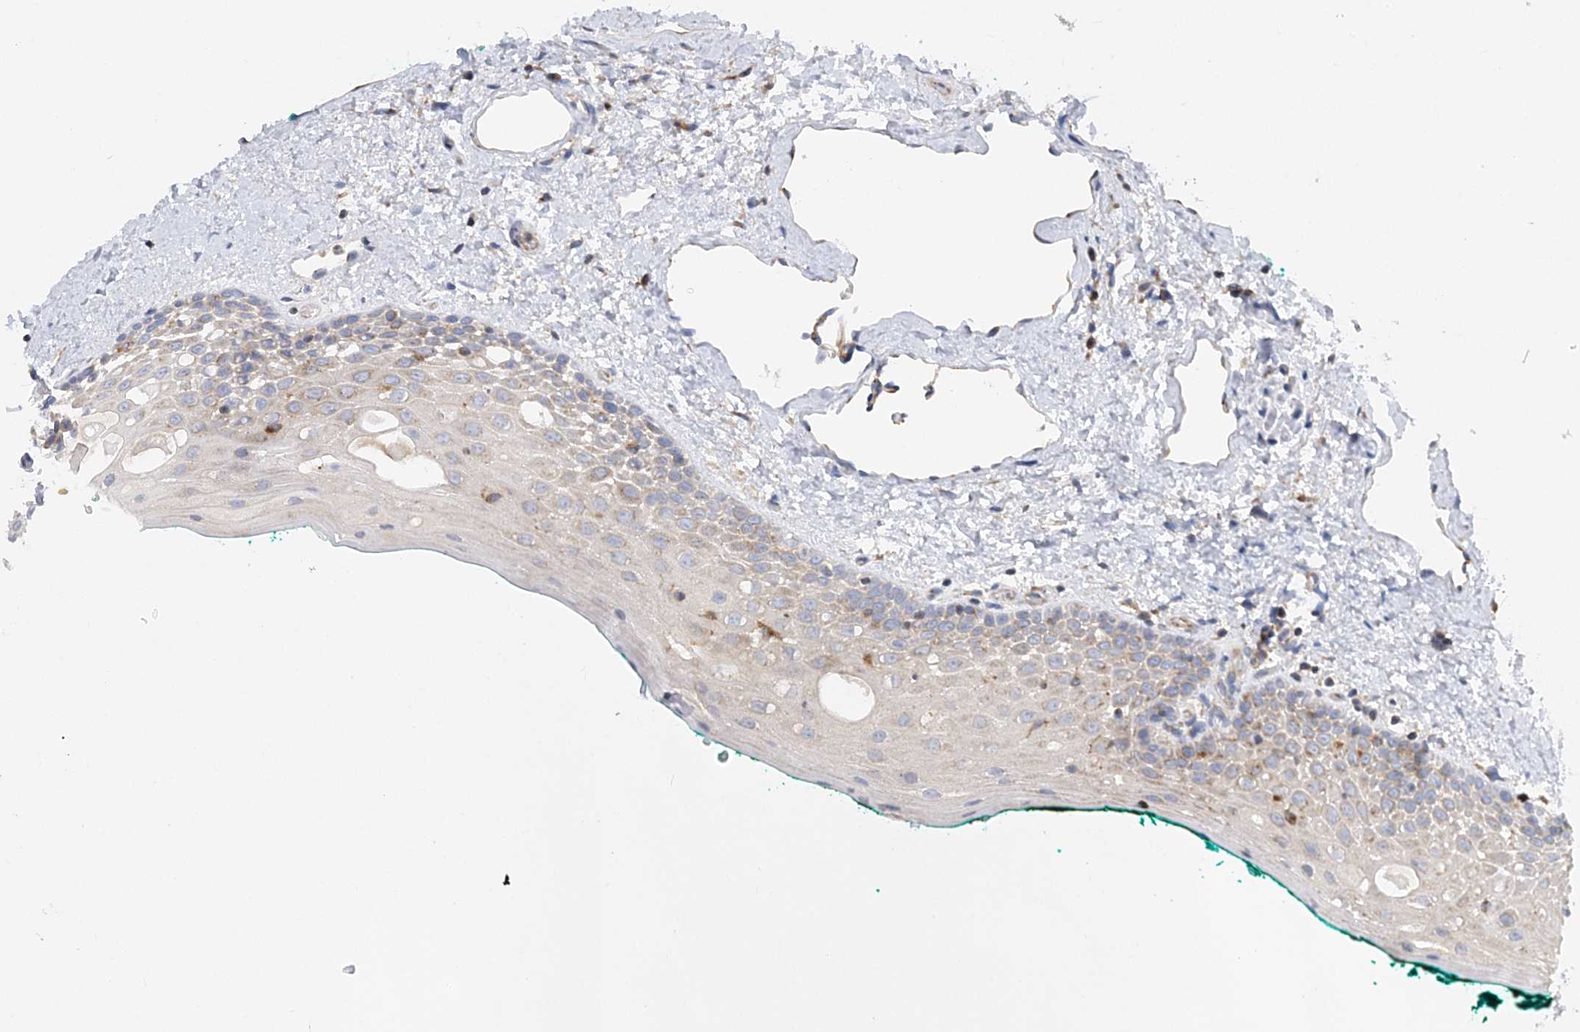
{"staining": {"intensity": "weak", "quantity": "<25%", "location": "cytoplasmic/membranous"}, "tissue": "oral mucosa", "cell_type": "Squamous epithelial cells", "image_type": "normal", "snomed": [{"axis": "morphology", "description": "Normal tissue, NOS"}, {"axis": "topography", "description": "Oral tissue"}], "caption": "Squamous epithelial cells are negative for protein expression in normal human oral mucosa. (Immunohistochemistry (ihc), brightfield microscopy, high magnification).", "gene": "FAM114A2", "patient": {"sex": "female", "age": 70}}